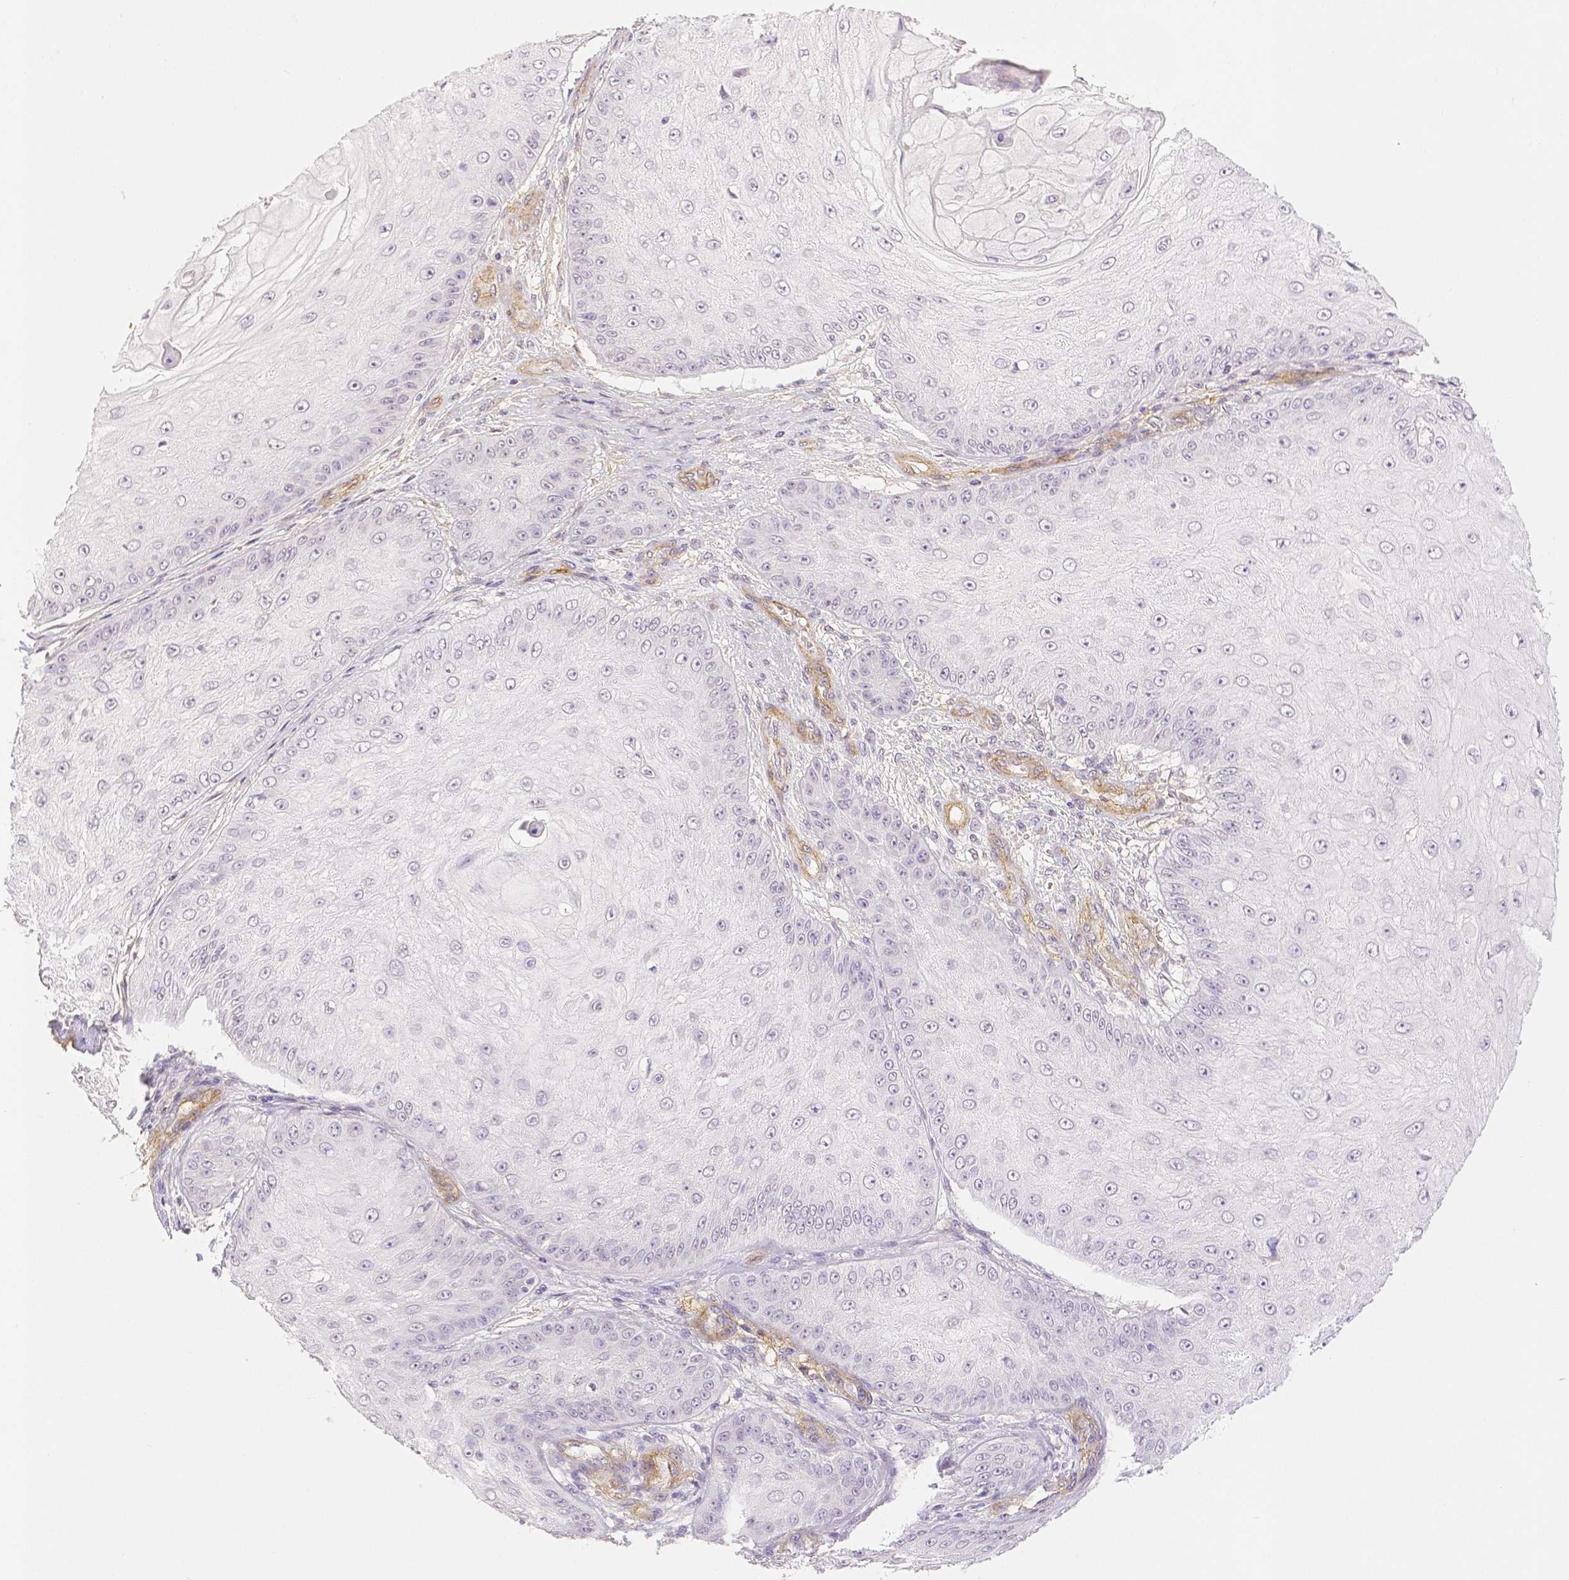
{"staining": {"intensity": "negative", "quantity": "none", "location": "none"}, "tissue": "skin cancer", "cell_type": "Tumor cells", "image_type": "cancer", "snomed": [{"axis": "morphology", "description": "Squamous cell carcinoma, NOS"}, {"axis": "topography", "description": "Skin"}], "caption": "Micrograph shows no protein expression in tumor cells of skin cancer tissue.", "gene": "THY1", "patient": {"sex": "male", "age": 70}}